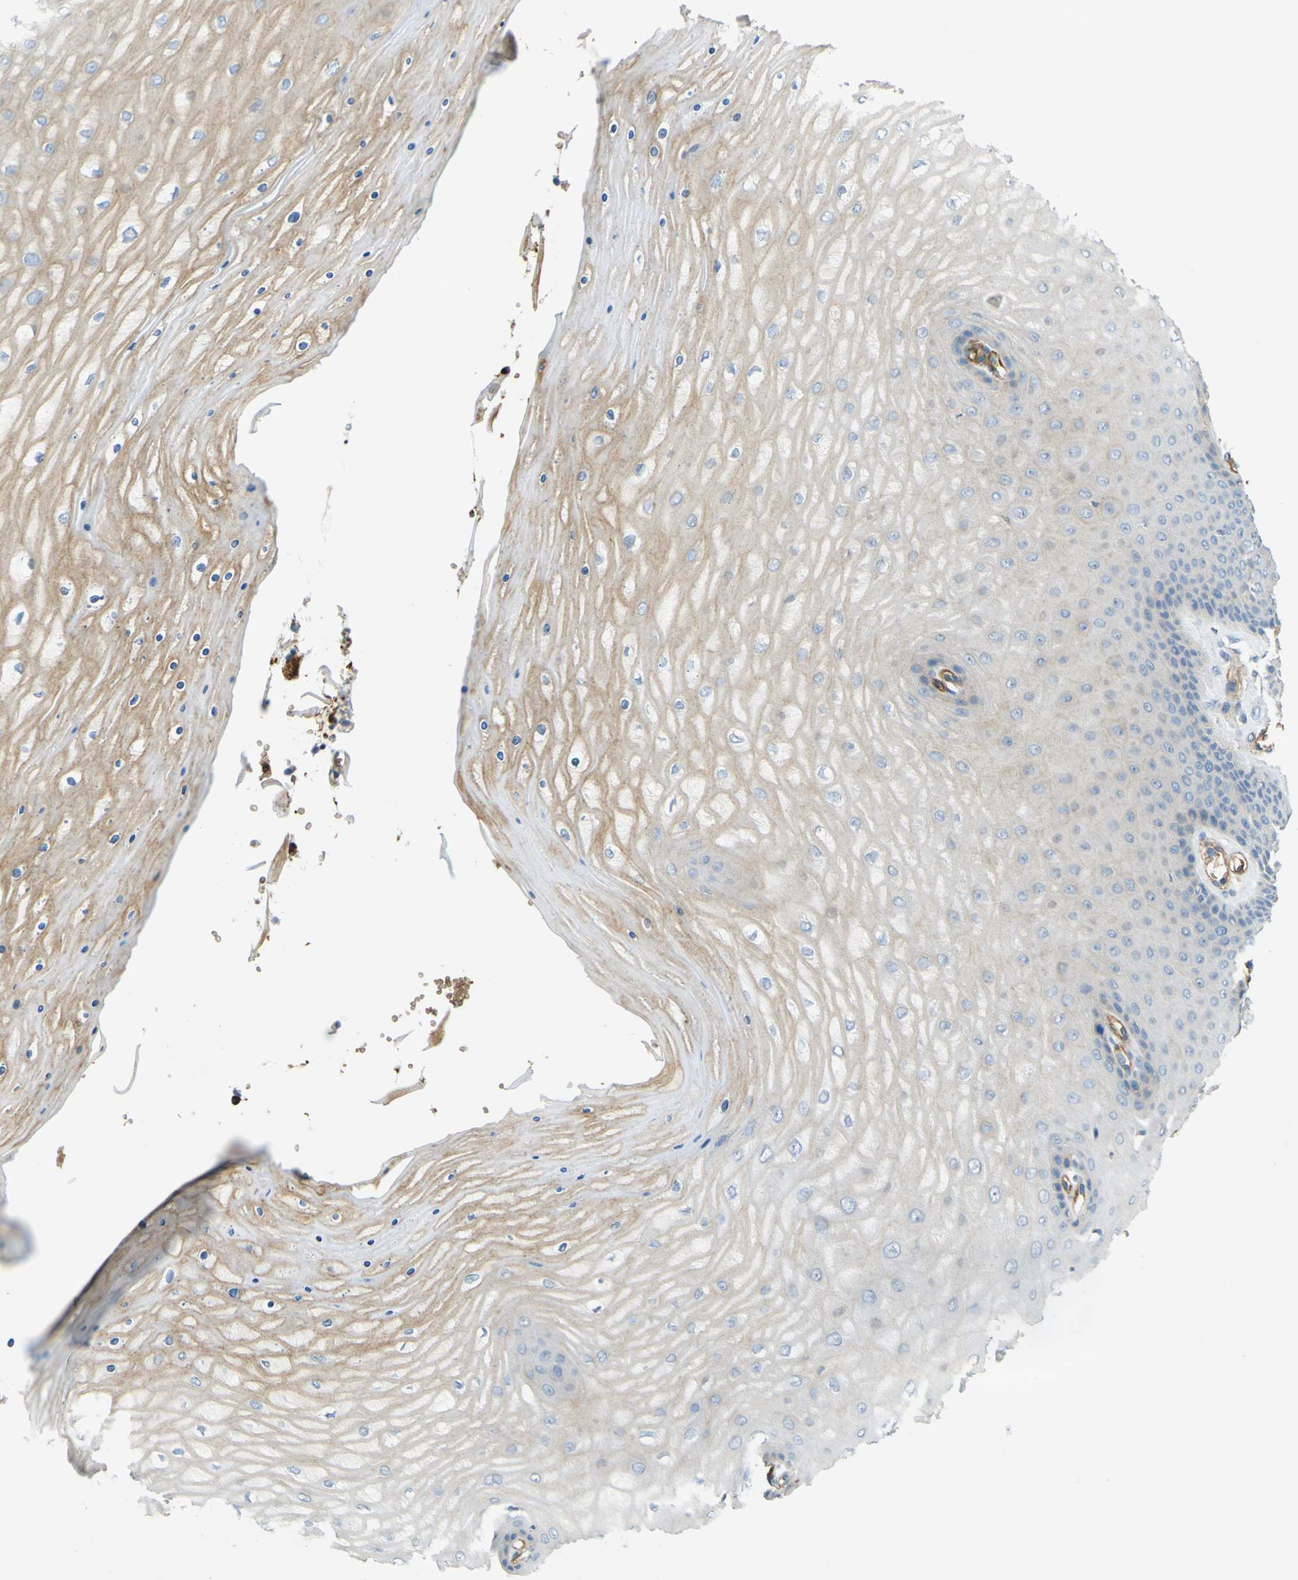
{"staining": {"intensity": "moderate", "quantity": ">75%", "location": "cytoplasmic/membranous"}, "tissue": "cervix", "cell_type": "Glandular cells", "image_type": "normal", "snomed": [{"axis": "morphology", "description": "Normal tissue, NOS"}, {"axis": "topography", "description": "Cervix"}], "caption": "Immunohistochemistry (IHC) (DAB (3,3'-diaminobenzidine)) staining of unremarkable cervix reveals moderate cytoplasmic/membranous protein staining in about >75% of glandular cells. The staining is performed using DAB (3,3'-diaminobenzidine) brown chromogen to label protein expression. The nuclei are counter-stained blue using hematoxylin.", "gene": "PLXDC1", "patient": {"sex": "female", "age": 55}}